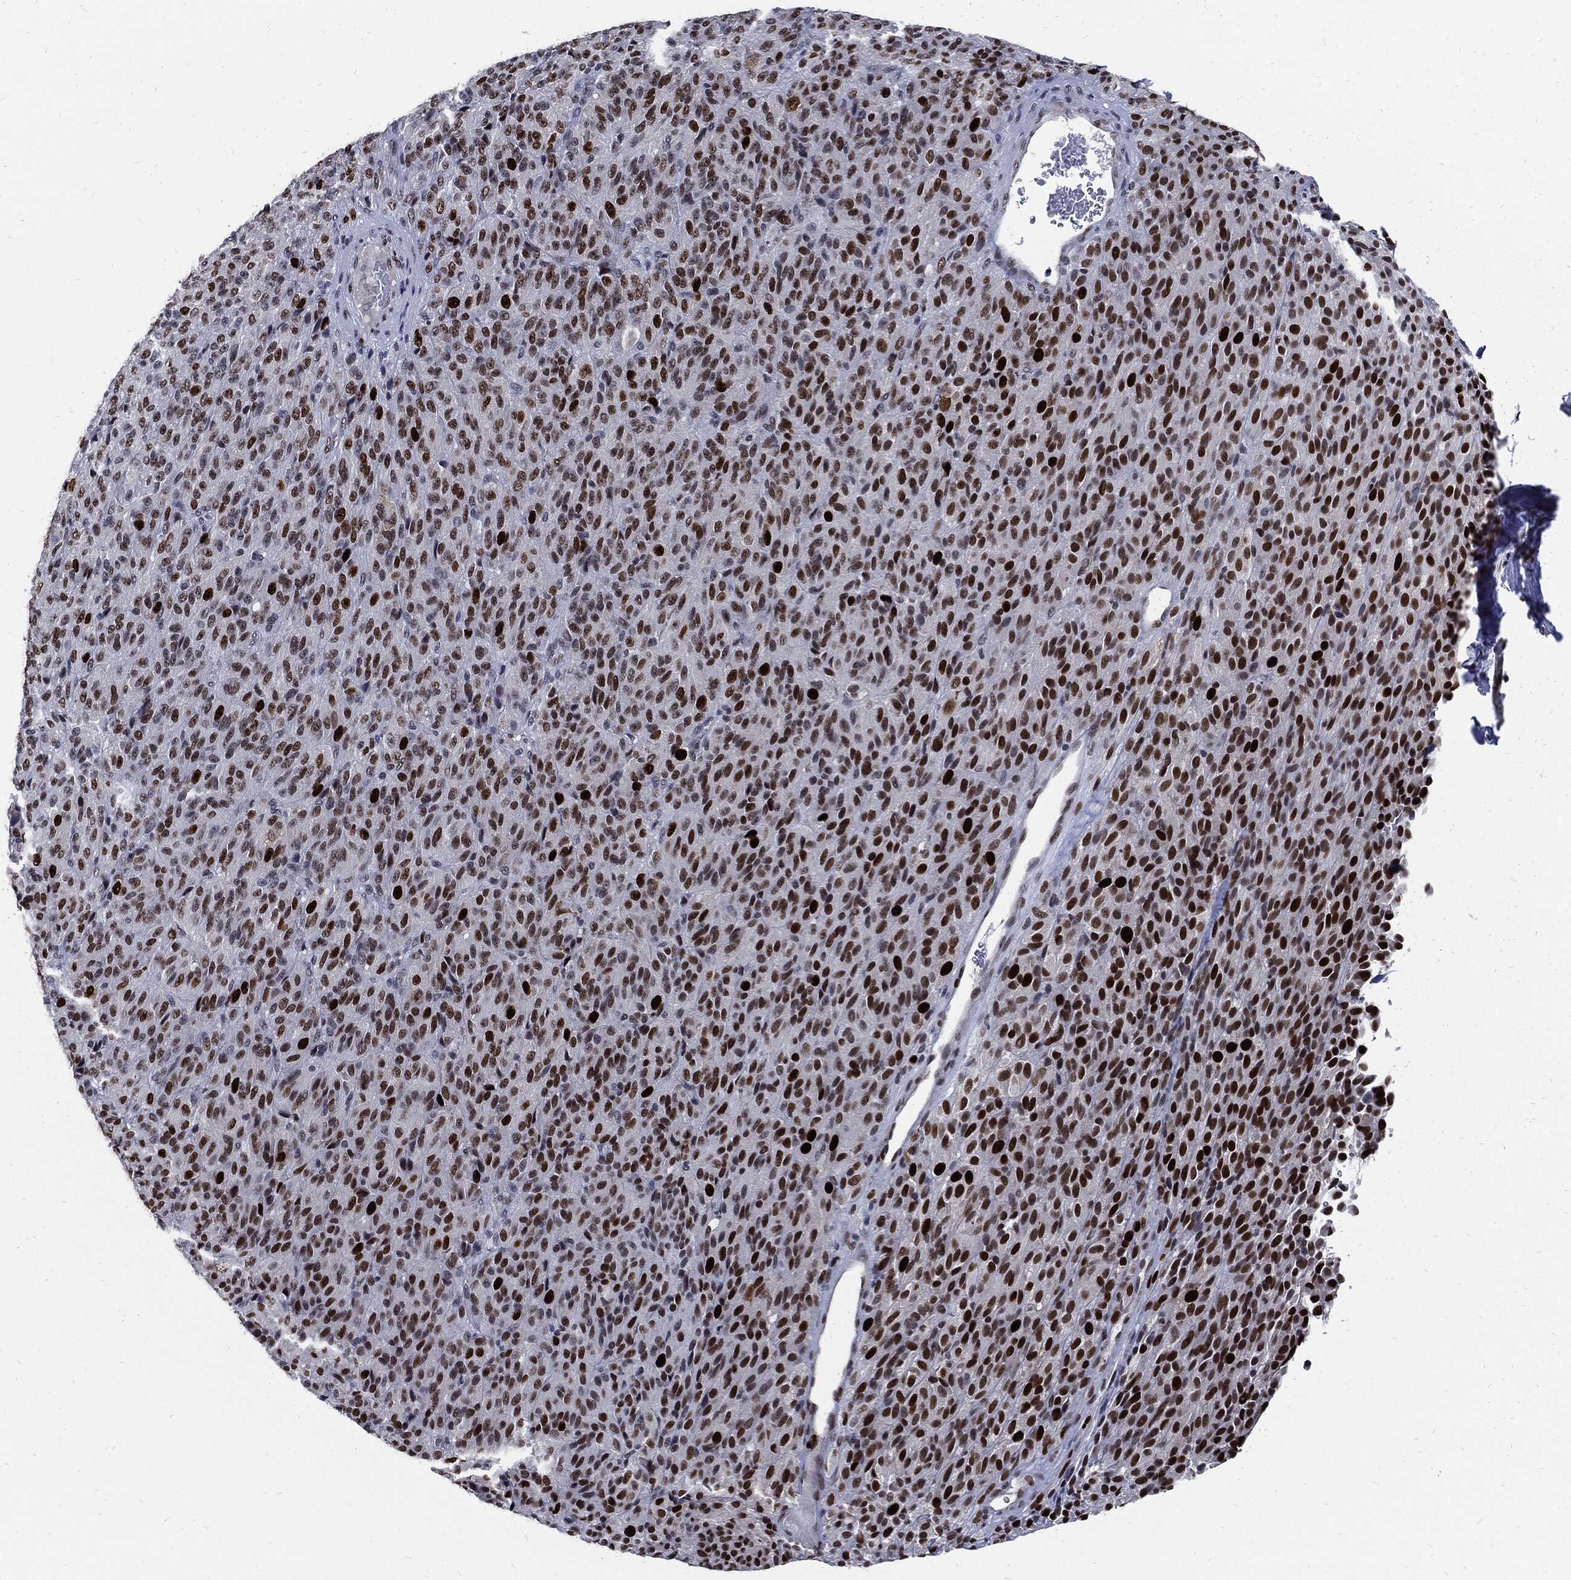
{"staining": {"intensity": "strong", "quantity": ">75%", "location": "nuclear"}, "tissue": "melanoma", "cell_type": "Tumor cells", "image_type": "cancer", "snomed": [{"axis": "morphology", "description": "Malignant melanoma, Metastatic site"}, {"axis": "topography", "description": "Brain"}], "caption": "Malignant melanoma (metastatic site) was stained to show a protein in brown. There is high levels of strong nuclear expression in approximately >75% of tumor cells.", "gene": "NBN", "patient": {"sex": "female", "age": 56}}